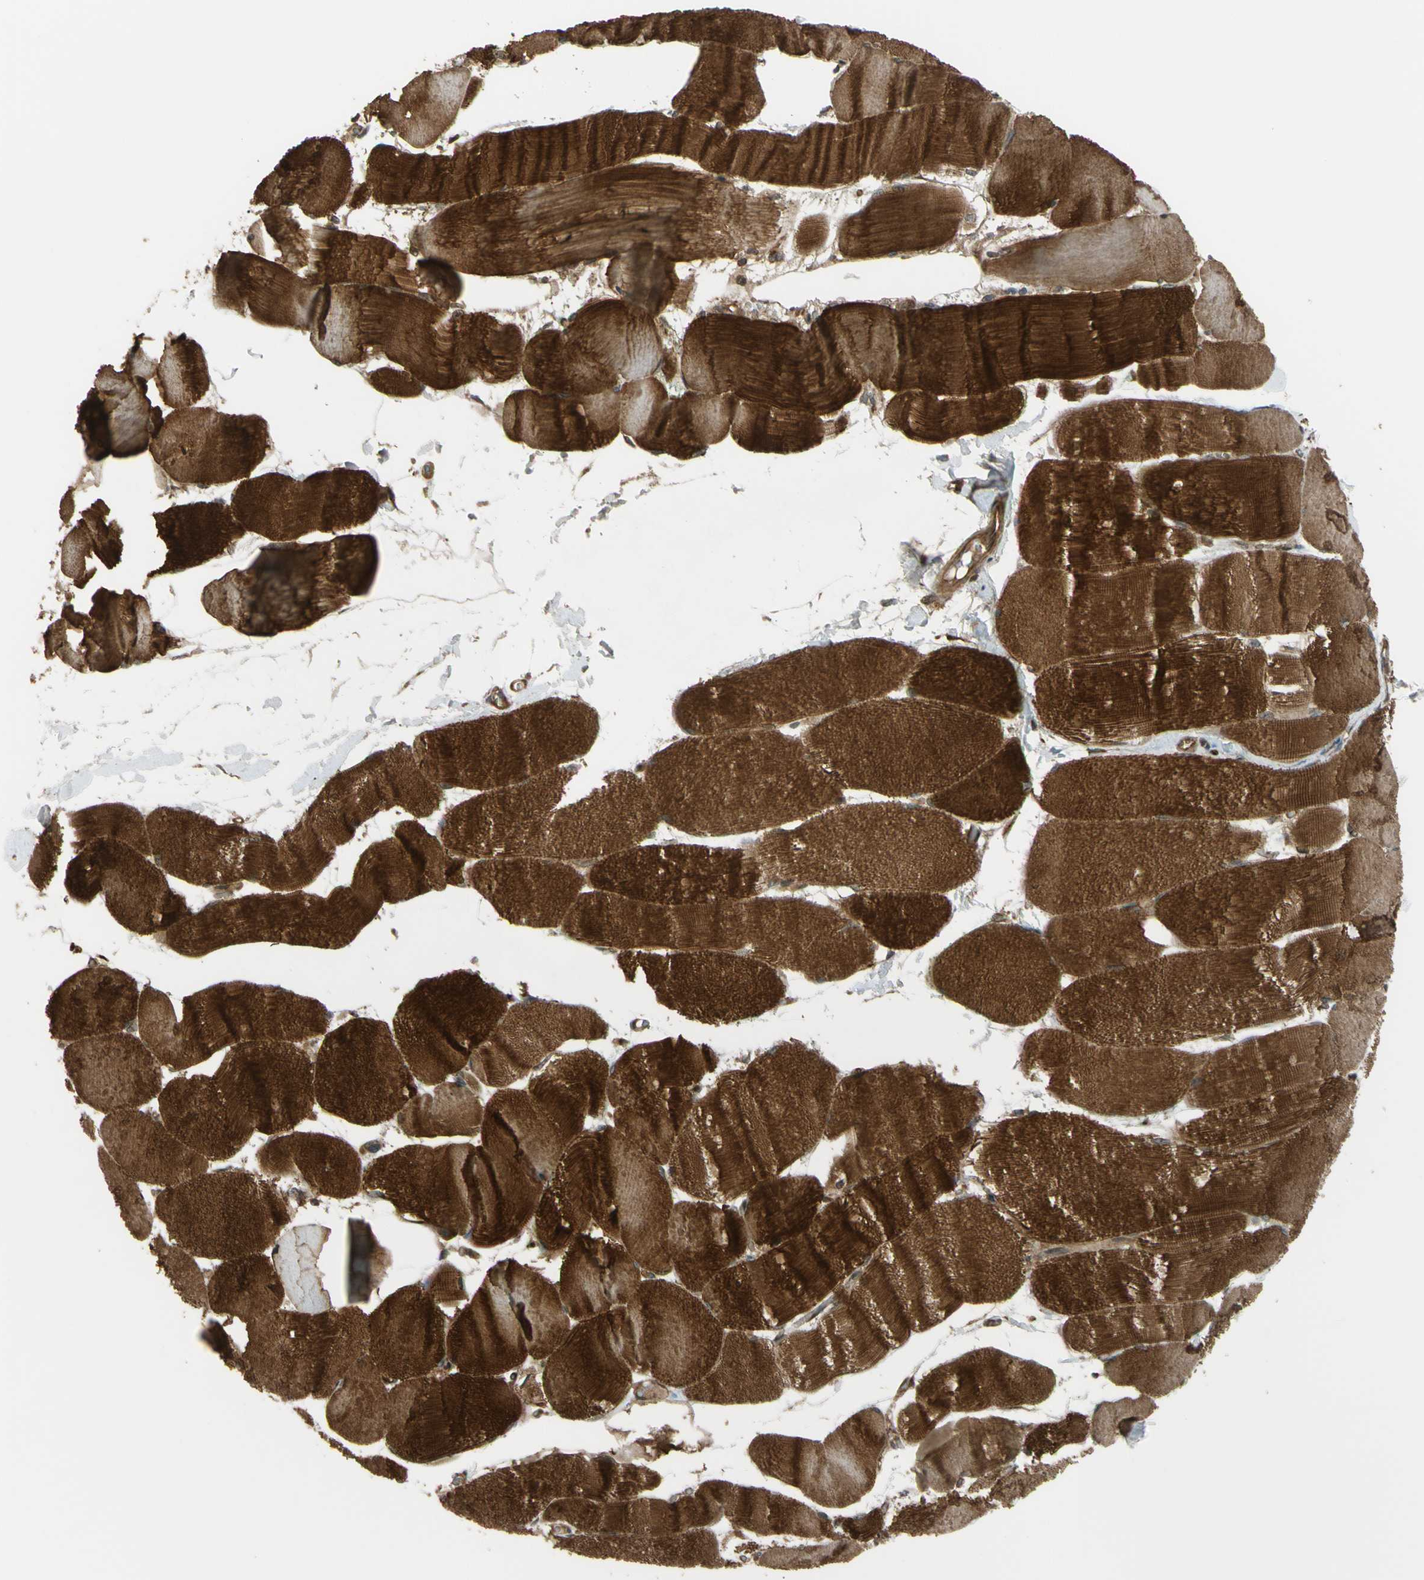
{"staining": {"intensity": "strong", "quantity": ">75%", "location": "cytoplasmic/membranous,nuclear"}, "tissue": "skeletal muscle", "cell_type": "Myocytes", "image_type": "normal", "snomed": [{"axis": "morphology", "description": "Normal tissue, NOS"}, {"axis": "morphology", "description": "Squamous cell carcinoma, NOS"}, {"axis": "topography", "description": "Skeletal muscle"}], "caption": "DAB (3,3'-diaminobenzidine) immunohistochemical staining of benign human skeletal muscle demonstrates strong cytoplasmic/membranous,nuclear protein positivity in about >75% of myocytes. The staining is performed using DAB (3,3'-diaminobenzidine) brown chromogen to label protein expression. The nuclei are counter-stained blue using hematoxylin.", "gene": "FLII", "patient": {"sex": "male", "age": 51}}